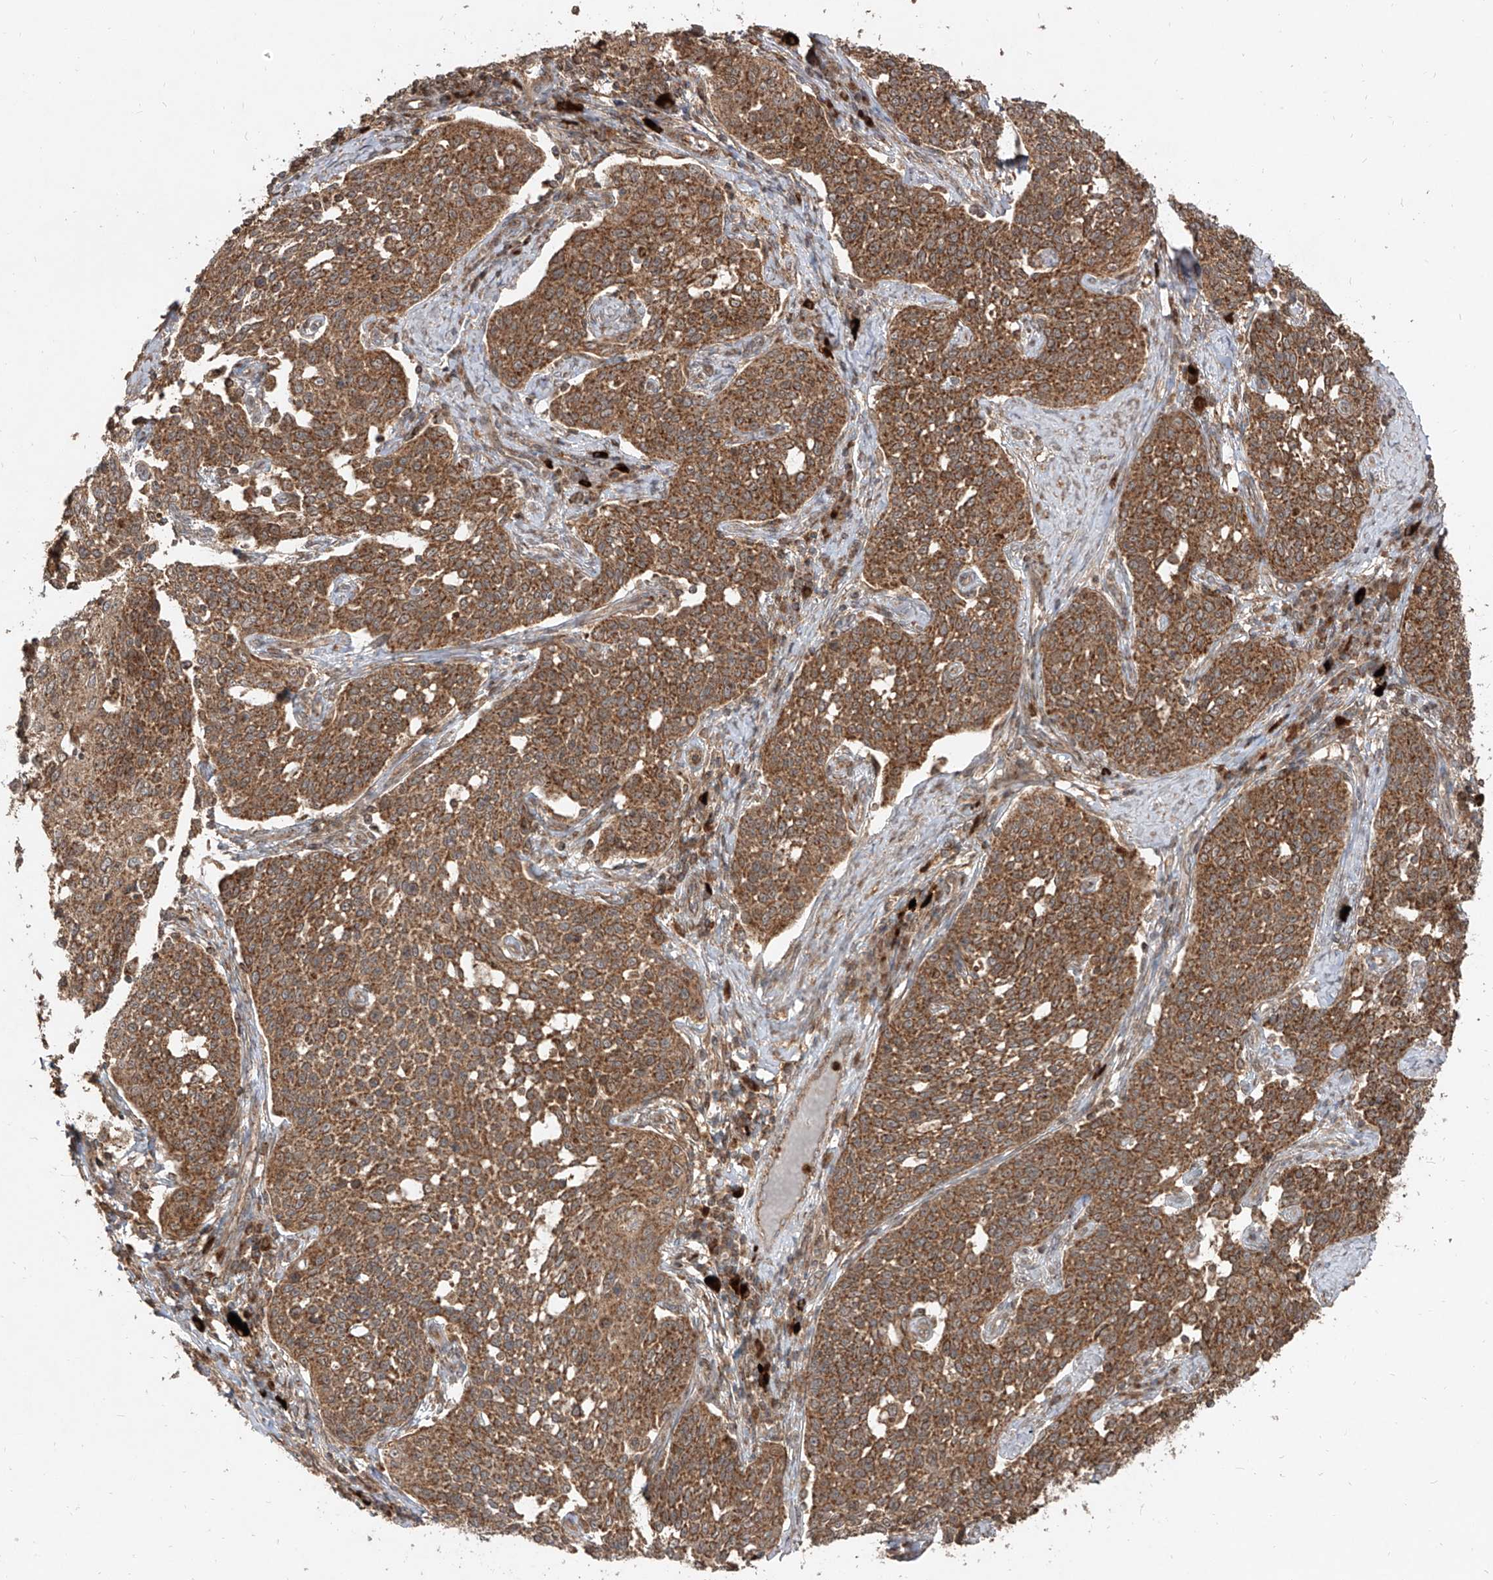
{"staining": {"intensity": "moderate", "quantity": ">75%", "location": "cytoplasmic/membranous"}, "tissue": "cervical cancer", "cell_type": "Tumor cells", "image_type": "cancer", "snomed": [{"axis": "morphology", "description": "Squamous cell carcinoma, NOS"}, {"axis": "topography", "description": "Cervix"}], "caption": "Cervical cancer was stained to show a protein in brown. There is medium levels of moderate cytoplasmic/membranous positivity in about >75% of tumor cells. (Stains: DAB in brown, nuclei in blue, Microscopy: brightfield microscopy at high magnification).", "gene": "AIM2", "patient": {"sex": "female", "age": 34}}